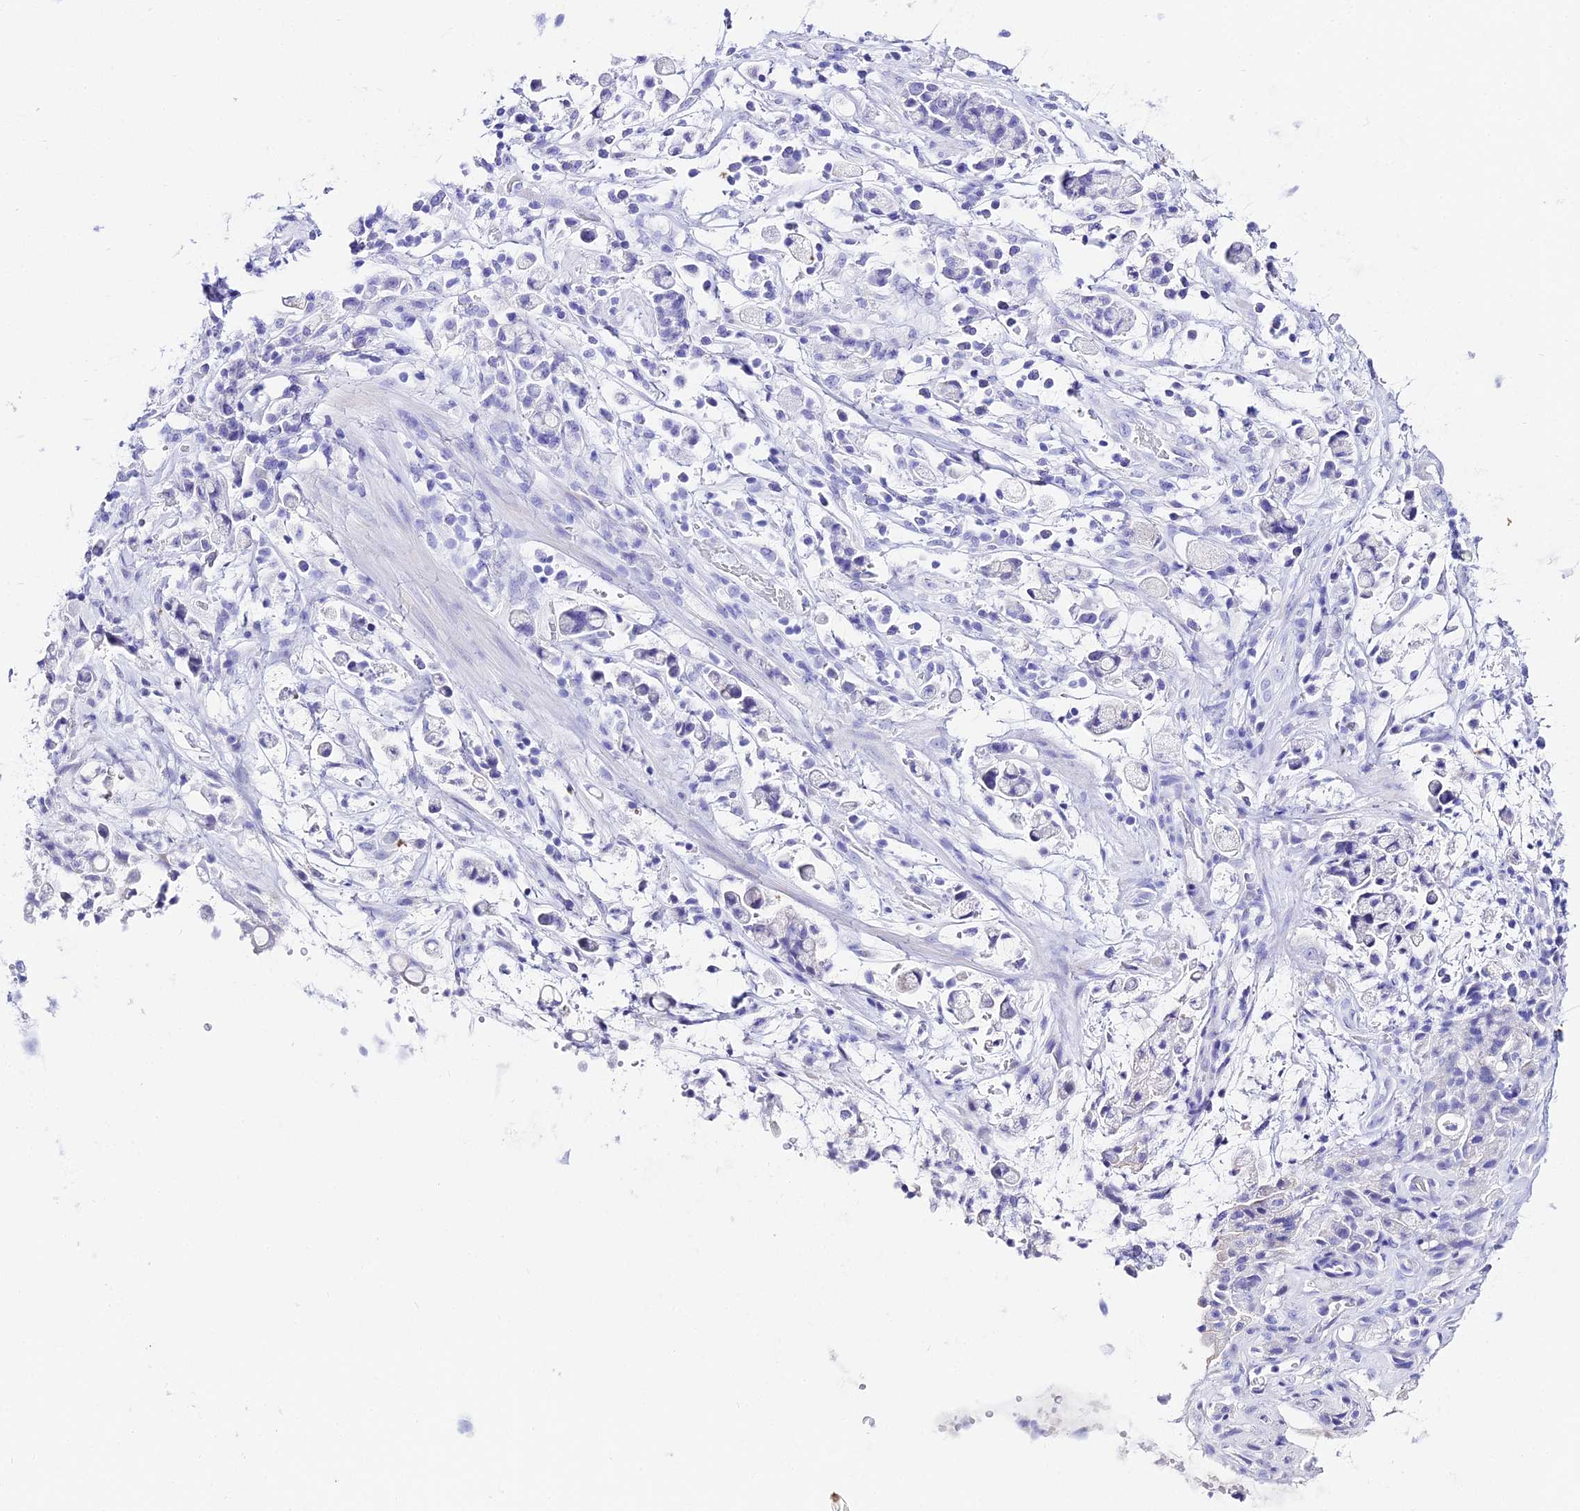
{"staining": {"intensity": "negative", "quantity": "none", "location": "none"}, "tissue": "stomach cancer", "cell_type": "Tumor cells", "image_type": "cancer", "snomed": [{"axis": "morphology", "description": "Adenocarcinoma, NOS"}, {"axis": "topography", "description": "Stomach"}], "caption": "Micrograph shows no protein positivity in tumor cells of stomach adenocarcinoma tissue.", "gene": "TRMT44", "patient": {"sex": "female", "age": 60}}